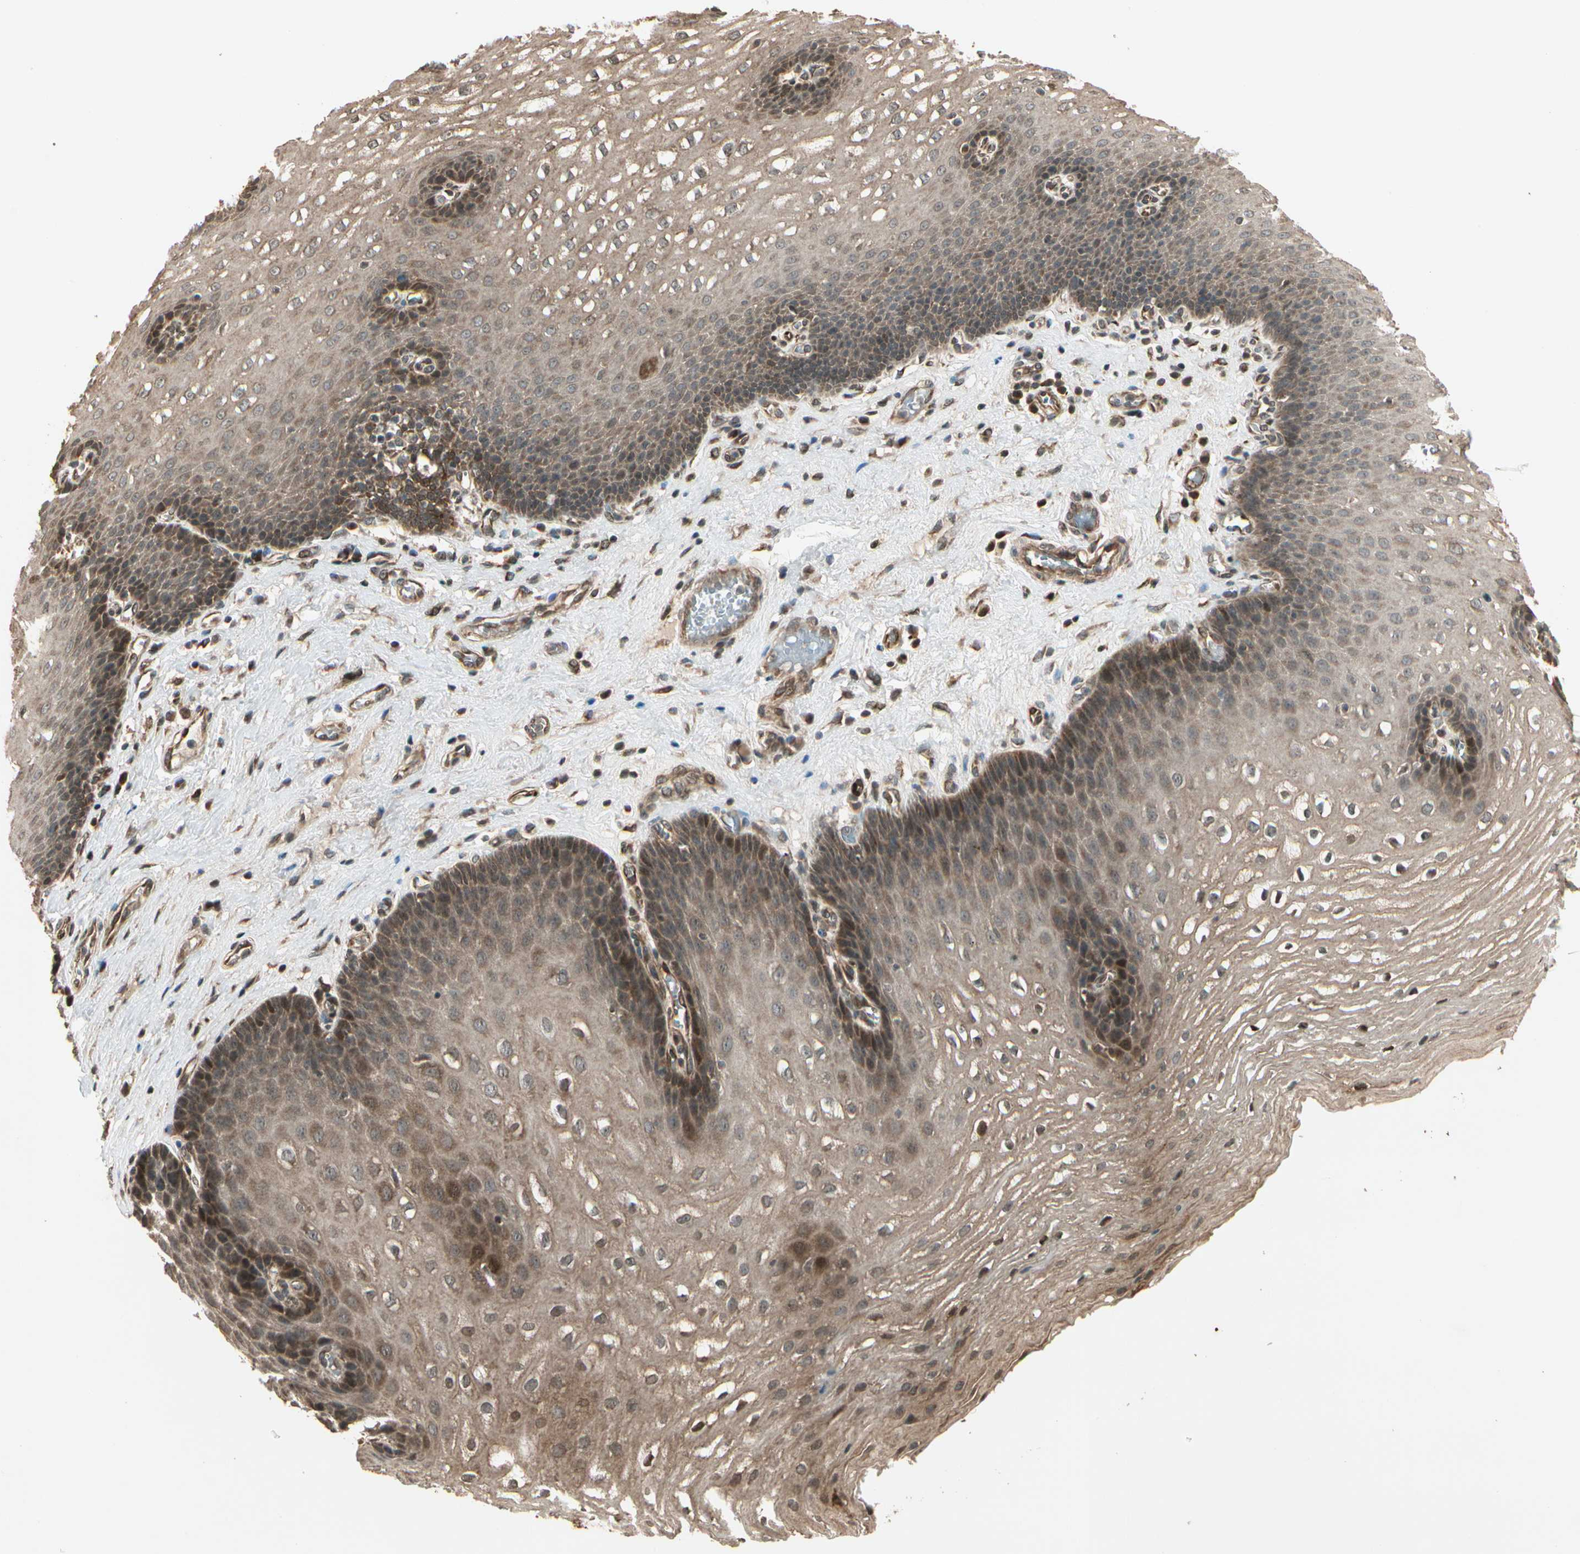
{"staining": {"intensity": "moderate", "quantity": ">75%", "location": "cytoplasmic/membranous"}, "tissue": "esophagus", "cell_type": "Squamous epithelial cells", "image_type": "normal", "snomed": [{"axis": "morphology", "description": "Normal tissue, NOS"}, {"axis": "topography", "description": "Esophagus"}], "caption": "Protein positivity by IHC exhibits moderate cytoplasmic/membranous expression in approximately >75% of squamous epithelial cells in unremarkable esophagus. (Stains: DAB in brown, nuclei in blue, Microscopy: brightfield microscopy at high magnification).", "gene": "GLUL", "patient": {"sex": "male", "age": 48}}